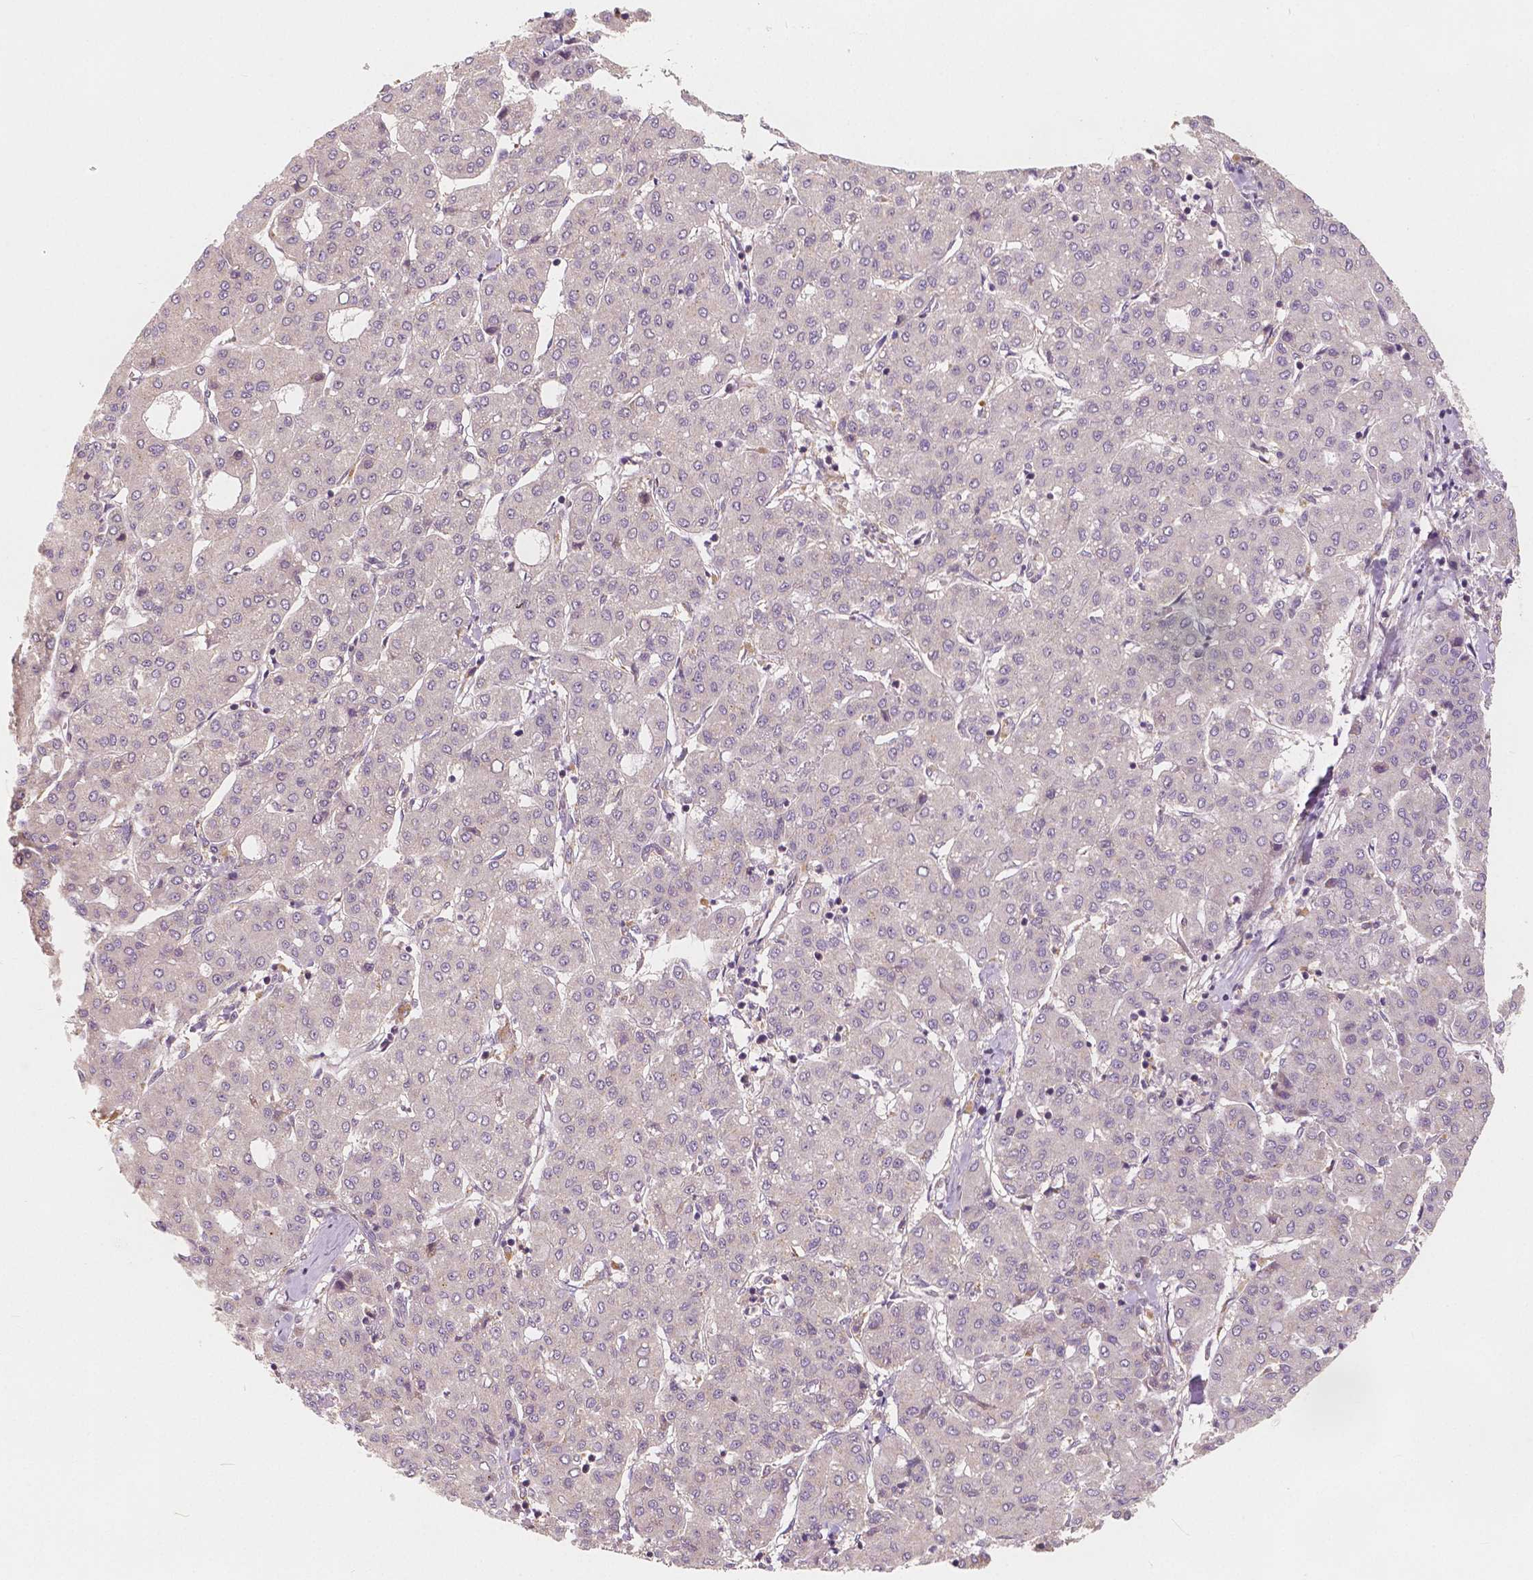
{"staining": {"intensity": "negative", "quantity": "none", "location": "none"}, "tissue": "liver cancer", "cell_type": "Tumor cells", "image_type": "cancer", "snomed": [{"axis": "morphology", "description": "Carcinoma, Hepatocellular, NOS"}, {"axis": "topography", "description": "Liver"}], "caption": "IHC histopathology image of neoplastic tissue: human liver cancer (hepatocellular carcinoma) stained with DAB (3,3'-diaminobenzidine) displays no significant protein expression in tumor cells.", "gene": "SNX12", "patient": {"sex": "male", "age": 65}}